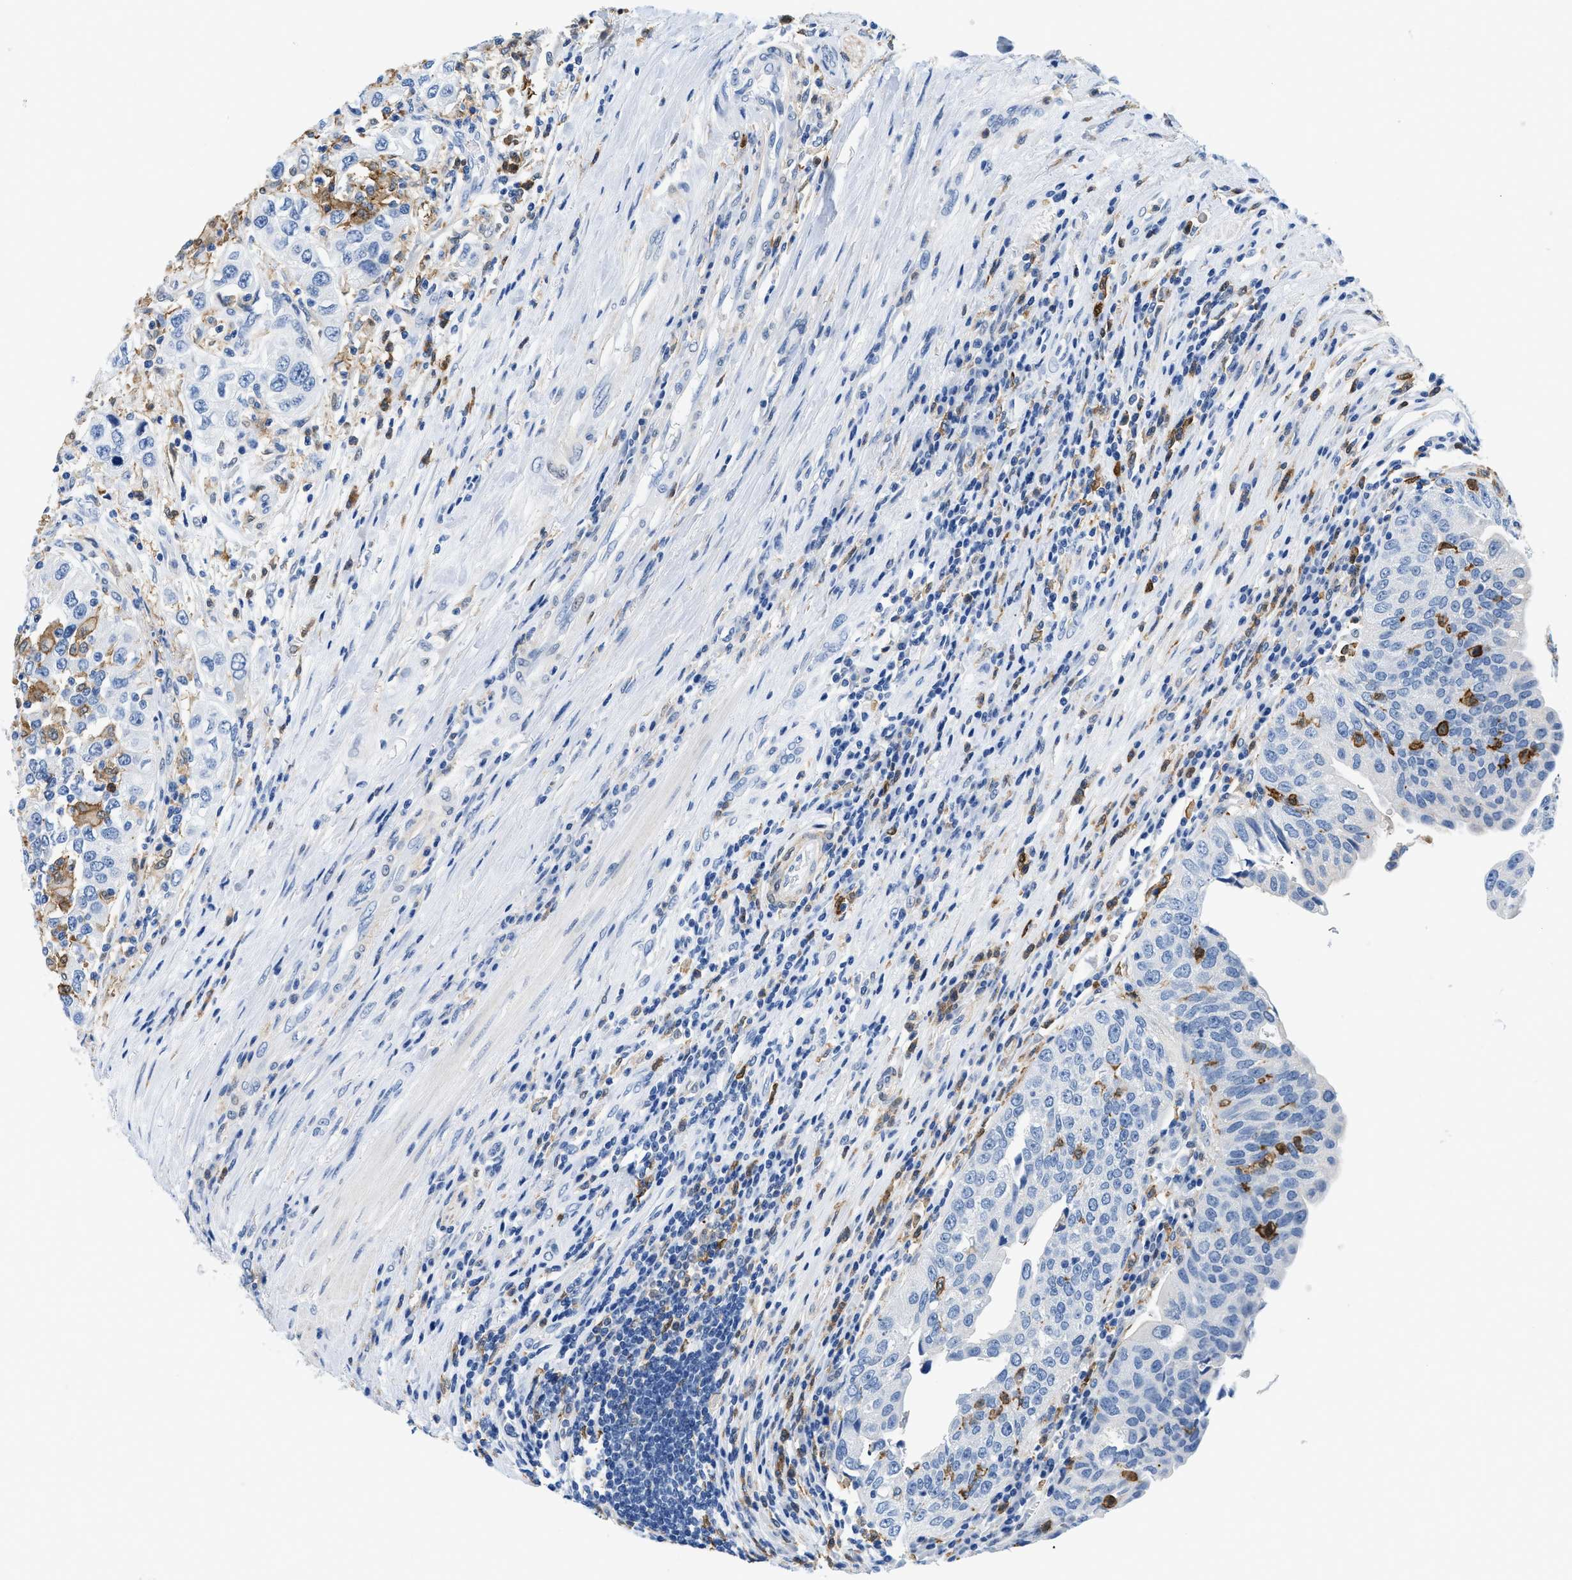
{"staining": {"intensity": "negative", "quantity": "none", "location": "none"}, "tissue": "urothelial cancer", "cell_type": "Tumor cells", "image_type": "cancer", "snomed": [{"axis": "morphology", "description": "Urothelial carcinoma, High grade"}, {"axis": "topography", "description": "Urinary bladder"}], "caption": "Tumor cells are negative for protein expression in human urothelial carcinoma (high-grade). (IHC, brightfield microscopy, high magnification).", "gene": "GSN", "patient": {"sex": "female", "age": 80}}